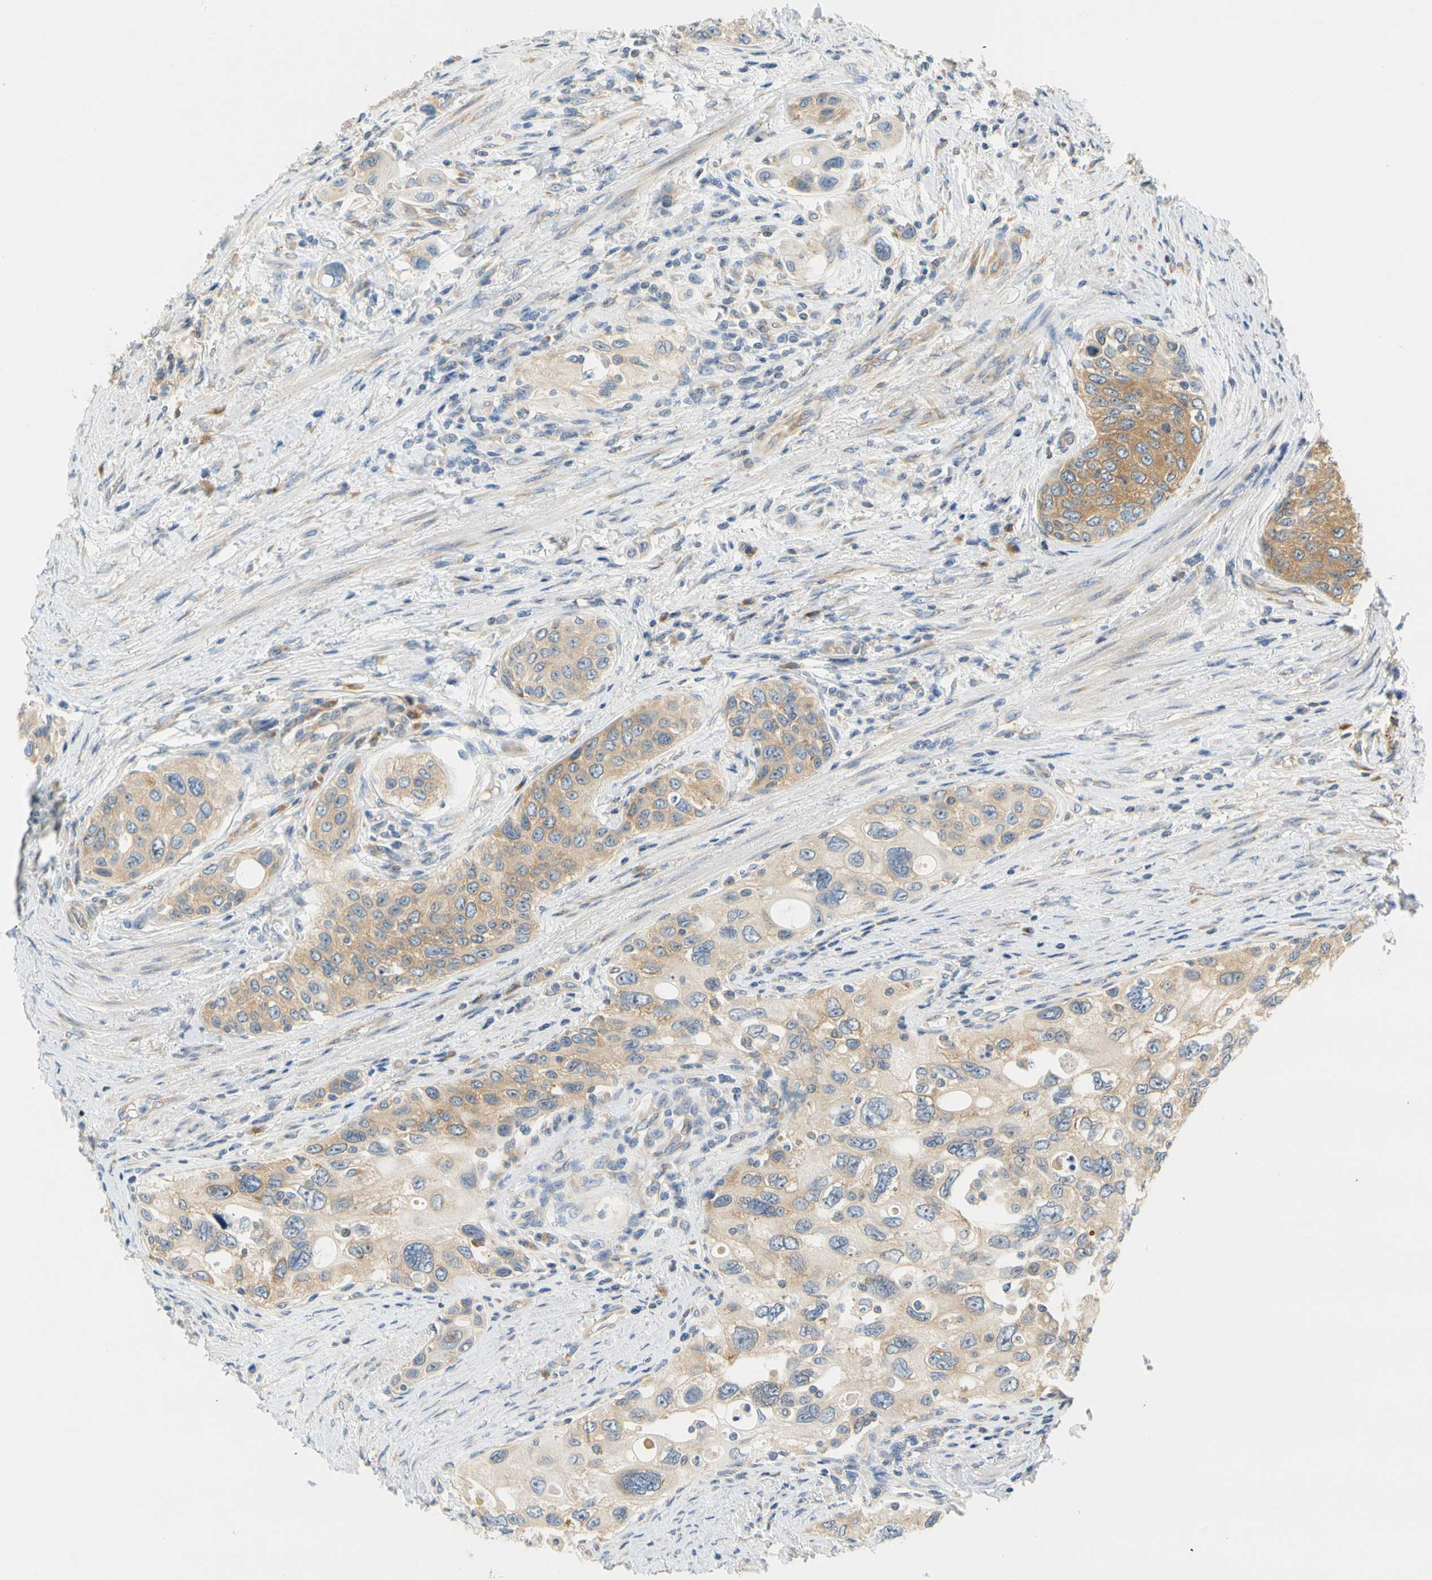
{"staining": {"intensity": "weak", "quantity": ">75%", "location": "cytoplasmic/membranous"}, "tissue": "urothelial cancer", "cell_type": "Tumor cells", "image_type": "cancer", "snomed": [{"axis": "morphology", "description": "Urothelial carcinoma, High grade"}, {"axis": "topography", "description": "Urinary bladder"}], "caption": "Urothelial cancer tissue displays weak cytoplasmic/membranous expression in about >75% of tumor cells, visualized by immunohistochemistry.", "gene": "LRRC47", "patient": {"sex": "female", "age": 56}}